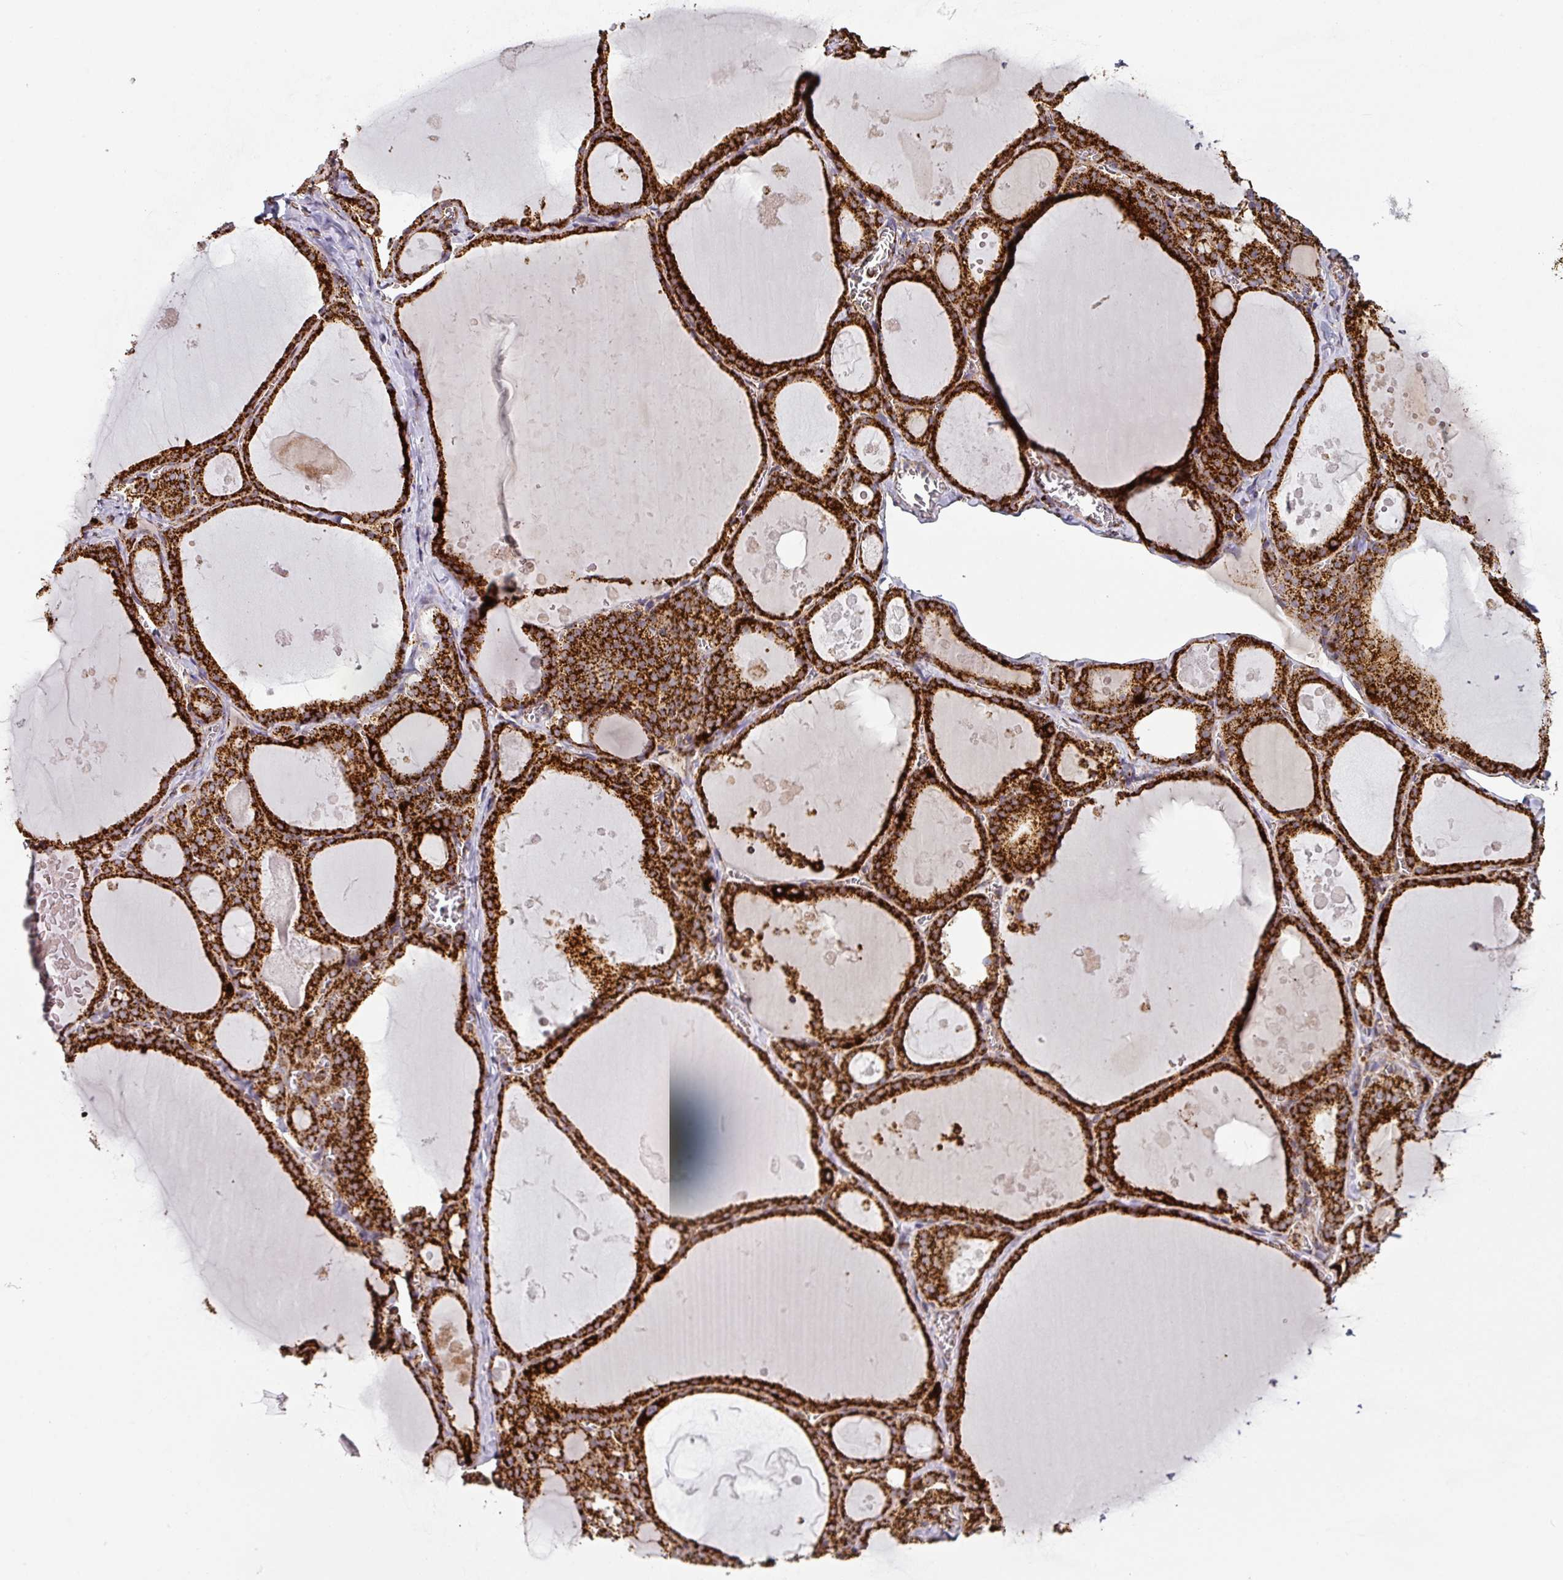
{"staining": {"intensity": "strong", "quantity": ">75%", "location": "cytoplasmic/membranous"}, "tissue": "thyroid gland", "cell_type": "Glandular cells", "image_type": "normal", "snomed": [{"axis": "morphology", "description": "Normal tissue, NOS"}, {"axis": "topography", "description": "Thyroid gland"}], "caption": "An IHC photomicrograph of unremarkable tissue is shown. Protein staining in brown highlights strong cytoplasmic/membranous positivity in thyroid gland within glandular cells.", "gene": "TRAP1", "patient": {"sex": "male", "age": 56}}